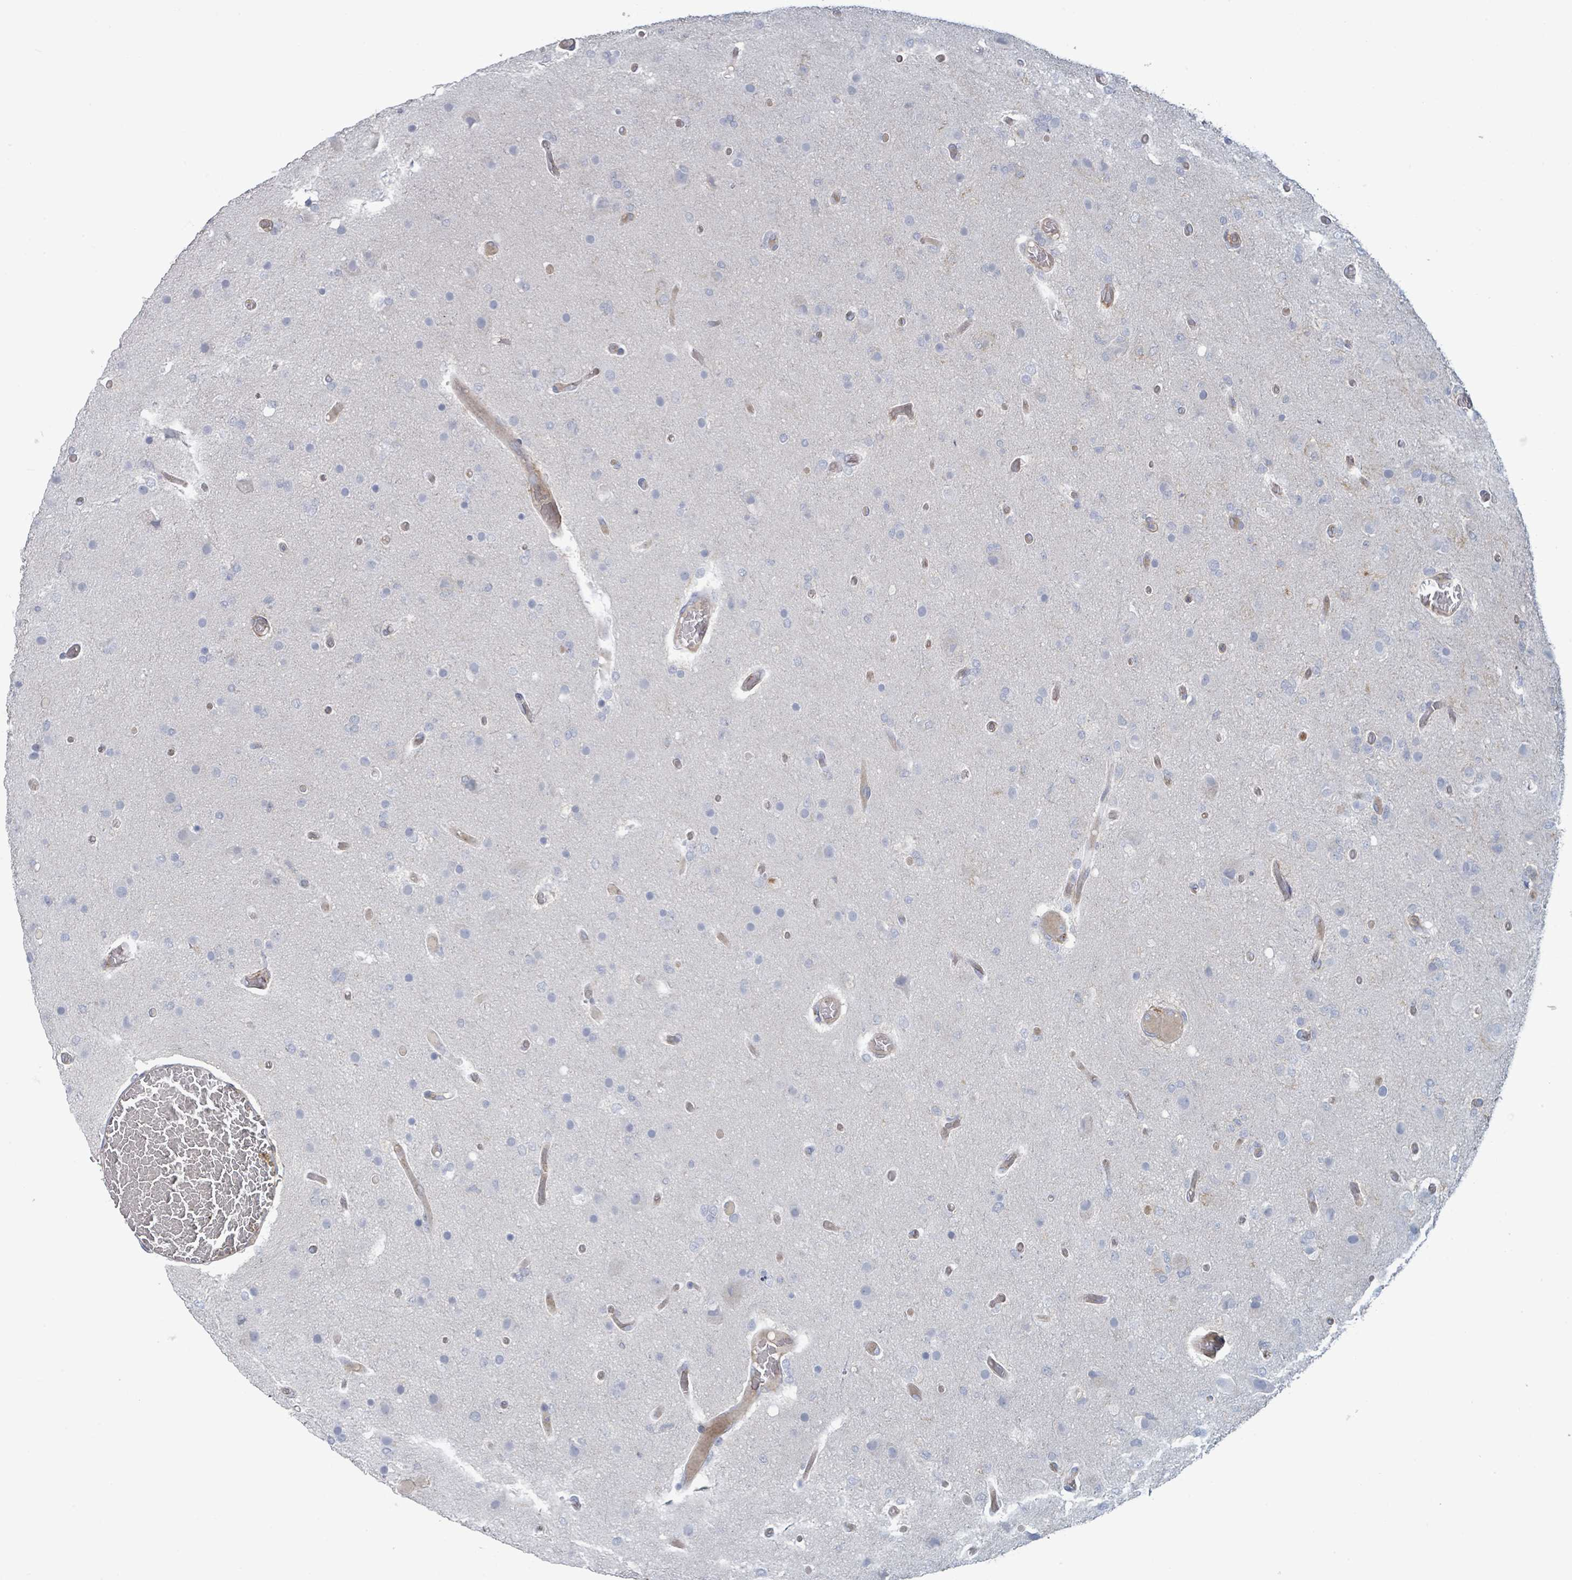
{"staining": {"intensity": "negative", "quantity": "none", "location": "none"}, "tissue": "glioma", "cell_type": "Tumor cells", "image_type": "cancer", "snomed": [{"axis": "morphology", "description": "Glioma, malignant, High grade"}, {"axis": "topography", "description": "Brain"}], "caption": "Protein analysis of high-grade glioma (malignant) demonstrates no significant positivity in tumor cells. The staining was performed using DAB to visualize the protein expression in brown, while the nuclei were stained in blue with hematoxylin (Magnification: 20x).", "gene": "TNFRSF14", "patient": {"sex": "female", "age": 74}}